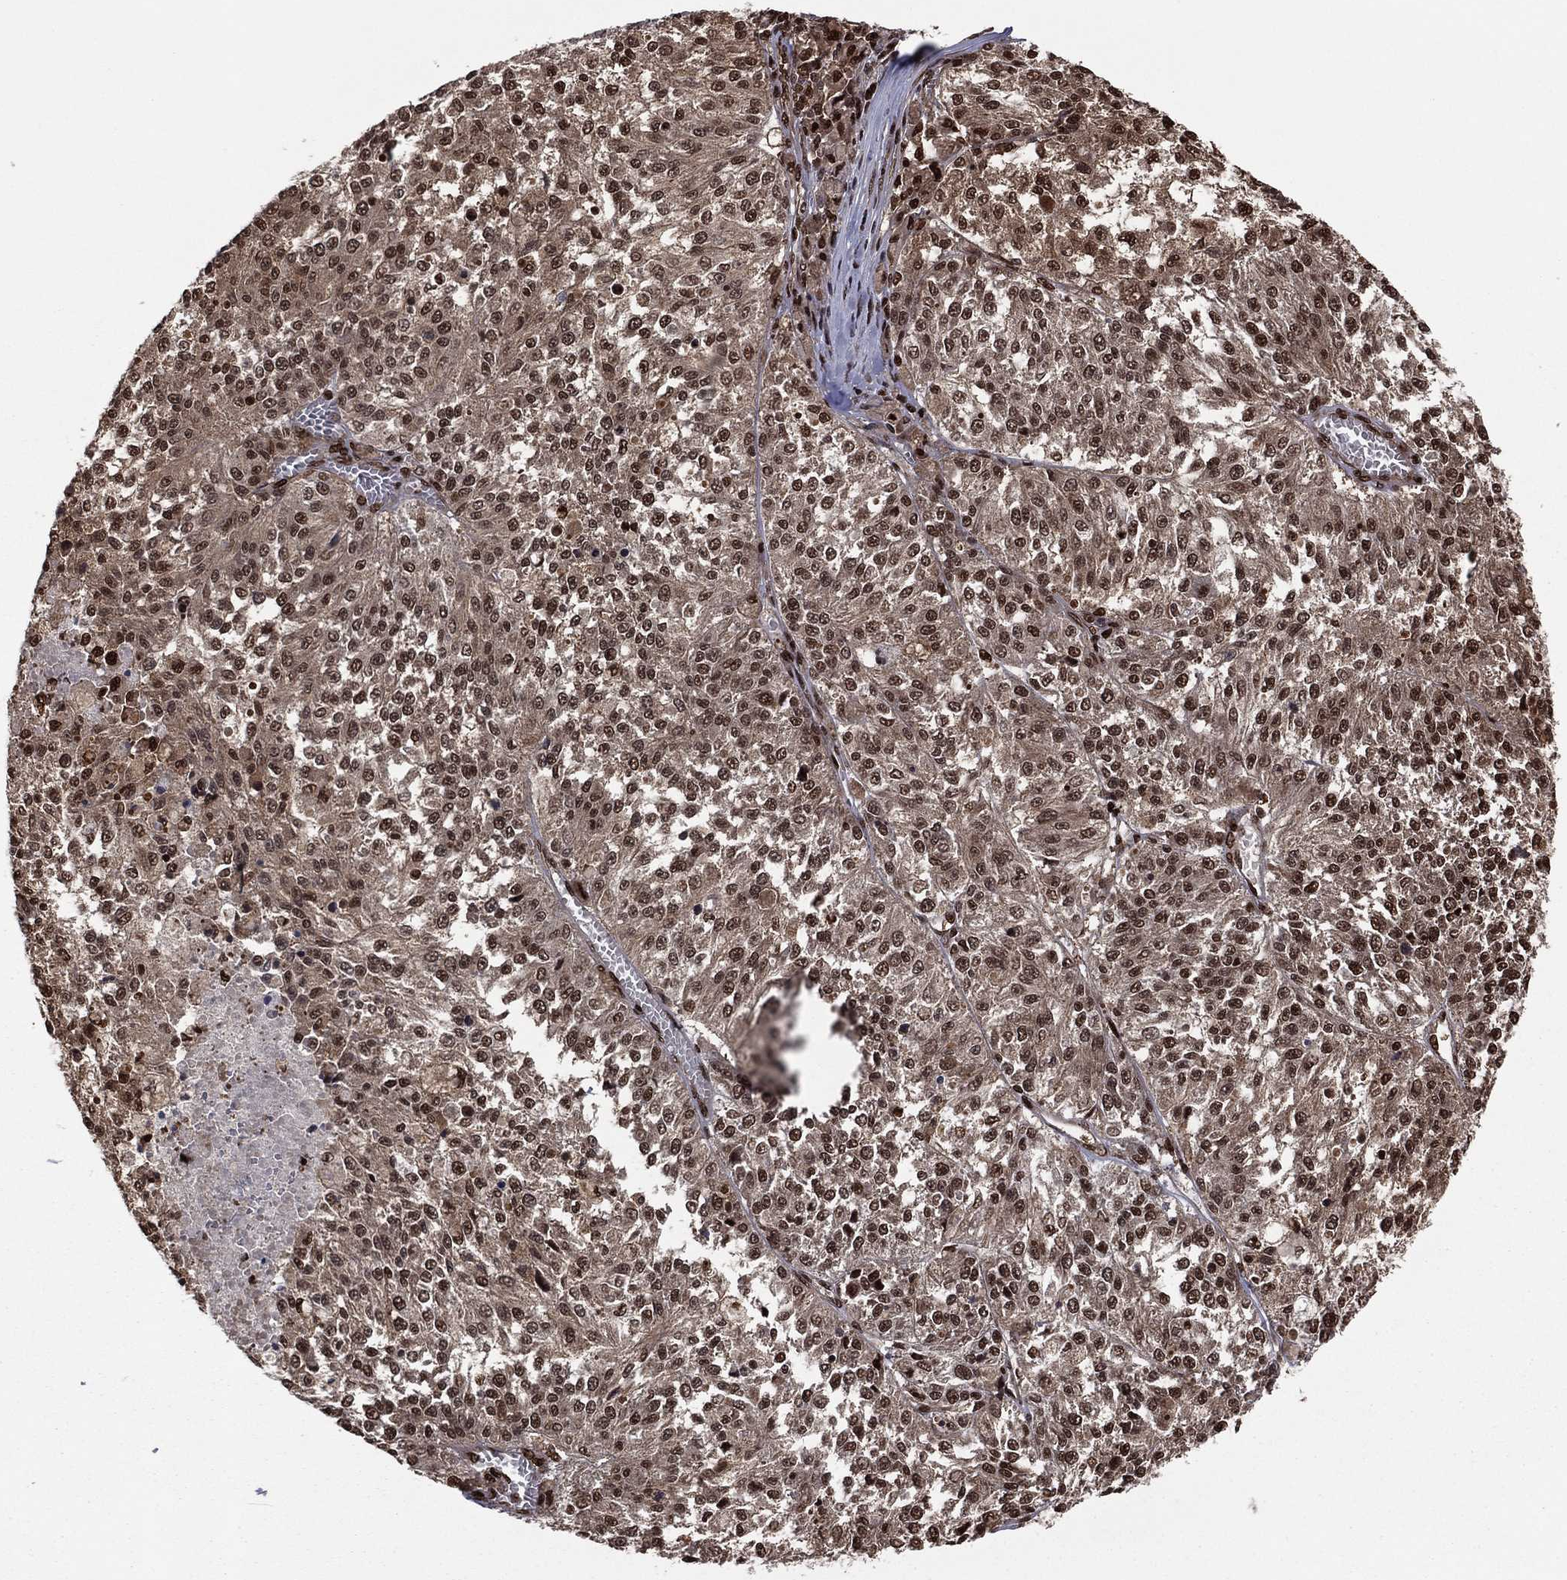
{"staining": {"intensity": "strong", "quantity": ">75%", "location": "cytoplasmic/membranous,nuclear"}, "tissue": "melanoma", "cell_type": "Tumor cells", "image_type": "cancer", "snomed": [{"axis": "morphology", "description": "Malignant melanoma, Metastatic site"}, {"axis": "topography", "description": "Lymph node"}], "caption": "Immunohistochemical staining of human melanoma shows strong cytoplasmic/membranous and nuclear protein expression in approximately >75% of tumor cells.", "gene": "PSMA1", "patient": {"sex": "female", "age": 64}}